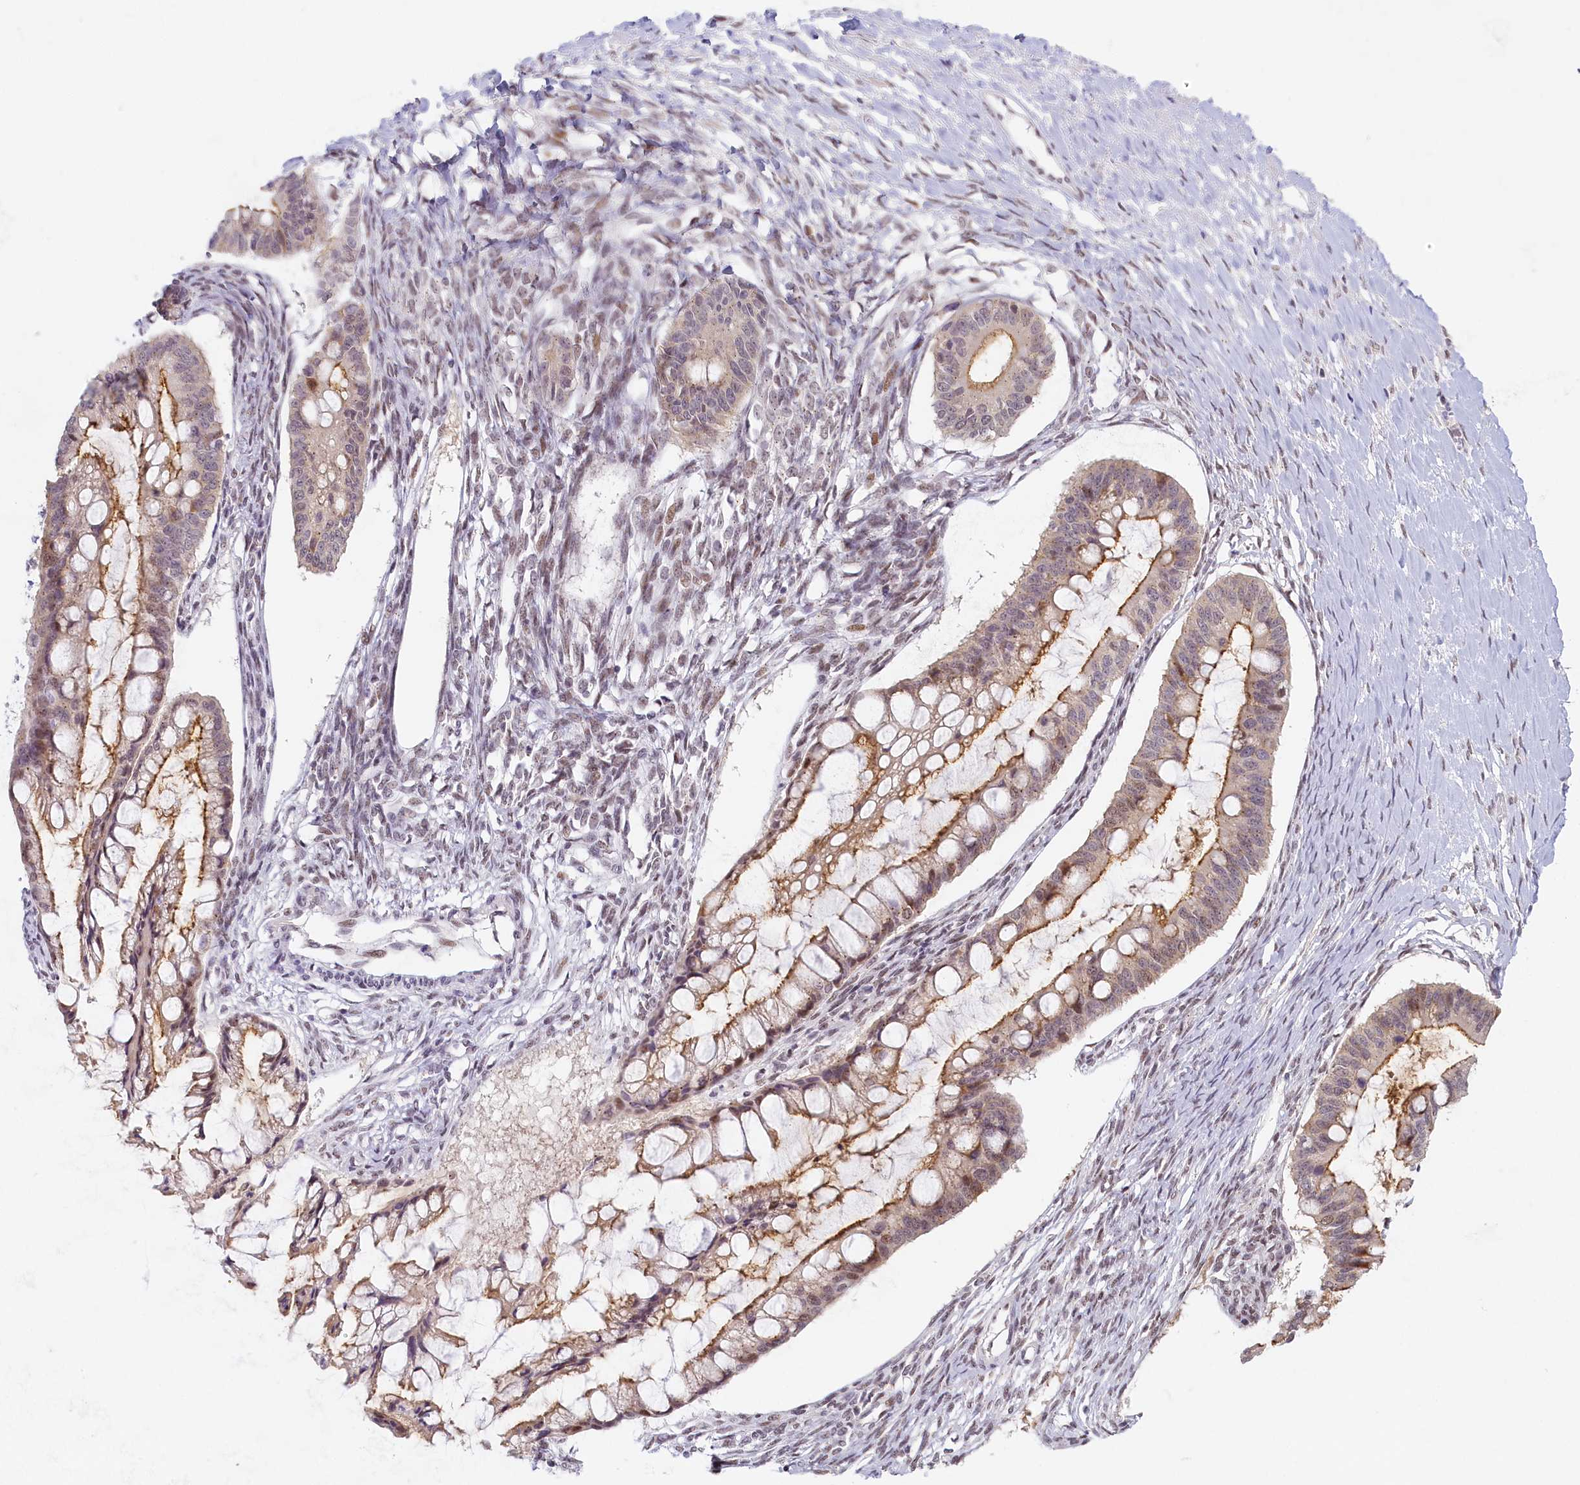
{"staining": {"intensity": "moderate", "quantity": ">75%", "location": "cytoplasmic/membranous,nuclear"}, "tissue": "ovarian cancer", "cell_type": "Tumor cells", "image_type": "cancer", "snomed": [{"axis": "morphology", "description": "Cystadenocarcinoma, mucinous, NOS"}, {"axis": "topography", "description": "Ovary"}], "caption": "This micrograph reveals IHC staining of ovarian cancer, with medium moderate cytoplasmic/membranous and nuclear expression in about >75% of tumor cells.", "gene": "SEC31B", "patient": {"sex": "female", "age": 73}}